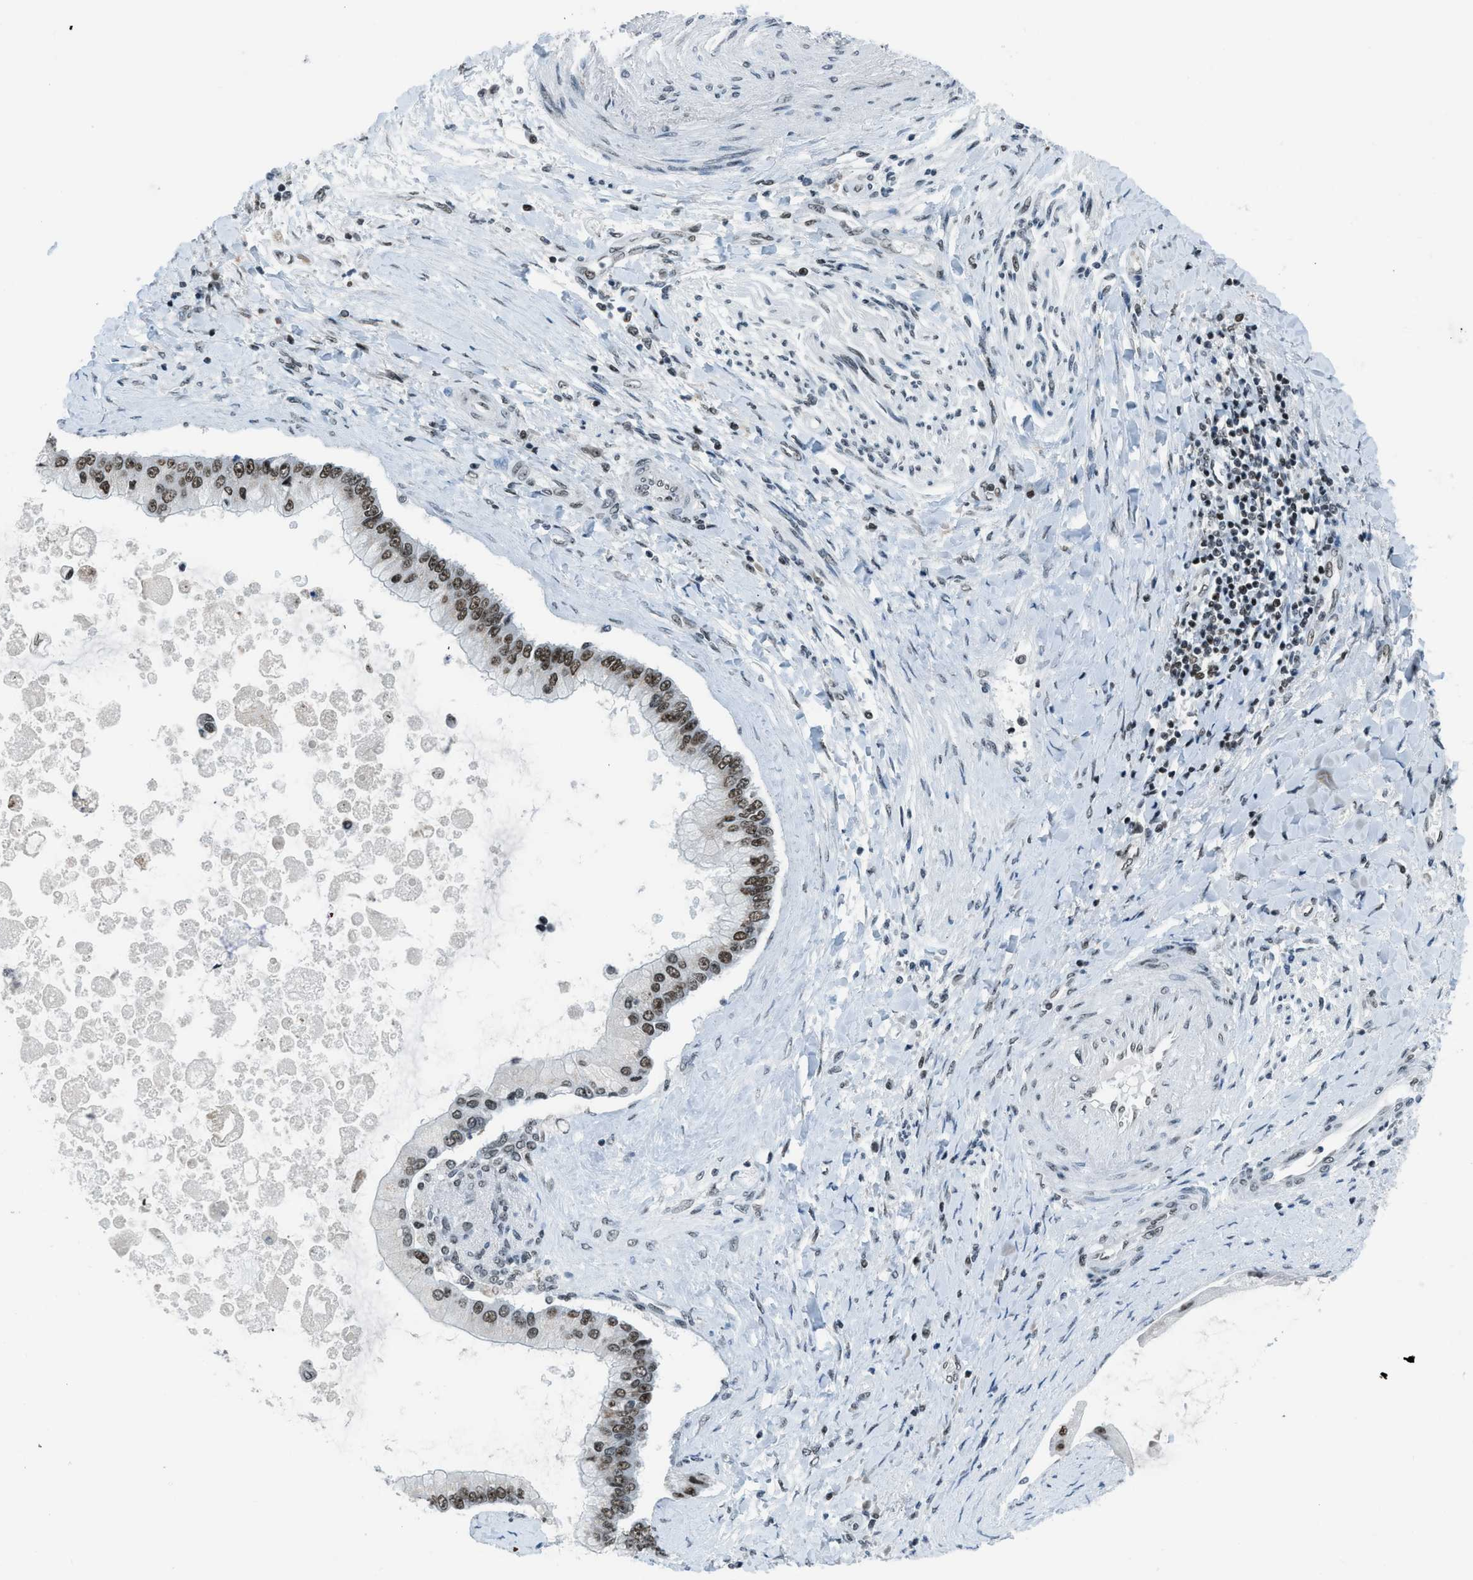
{"staining": {"intensity": "moderate", "quantity": ">75%", "location": "nuclear"}, "tissue": "liver cancer", "cell_type": "Tumor cells", "image_type": "cancer", "snomed": [{"axis": "morphology", "description": "Cholangiocarcinoma"}, {"axis": "topography", "description": "Liver"}], "caption": "High-power microscopy captured an IHC image of liver cancer, revealing moderate nuclear positivity in approximately >75% of tumor cells. (DAB (3,3'-diaminobenzidine) = brown stain, brightfield microscopy at high magnification).", "gene": "RAD51B", "patient": {"sex": "male", "age": 50}}